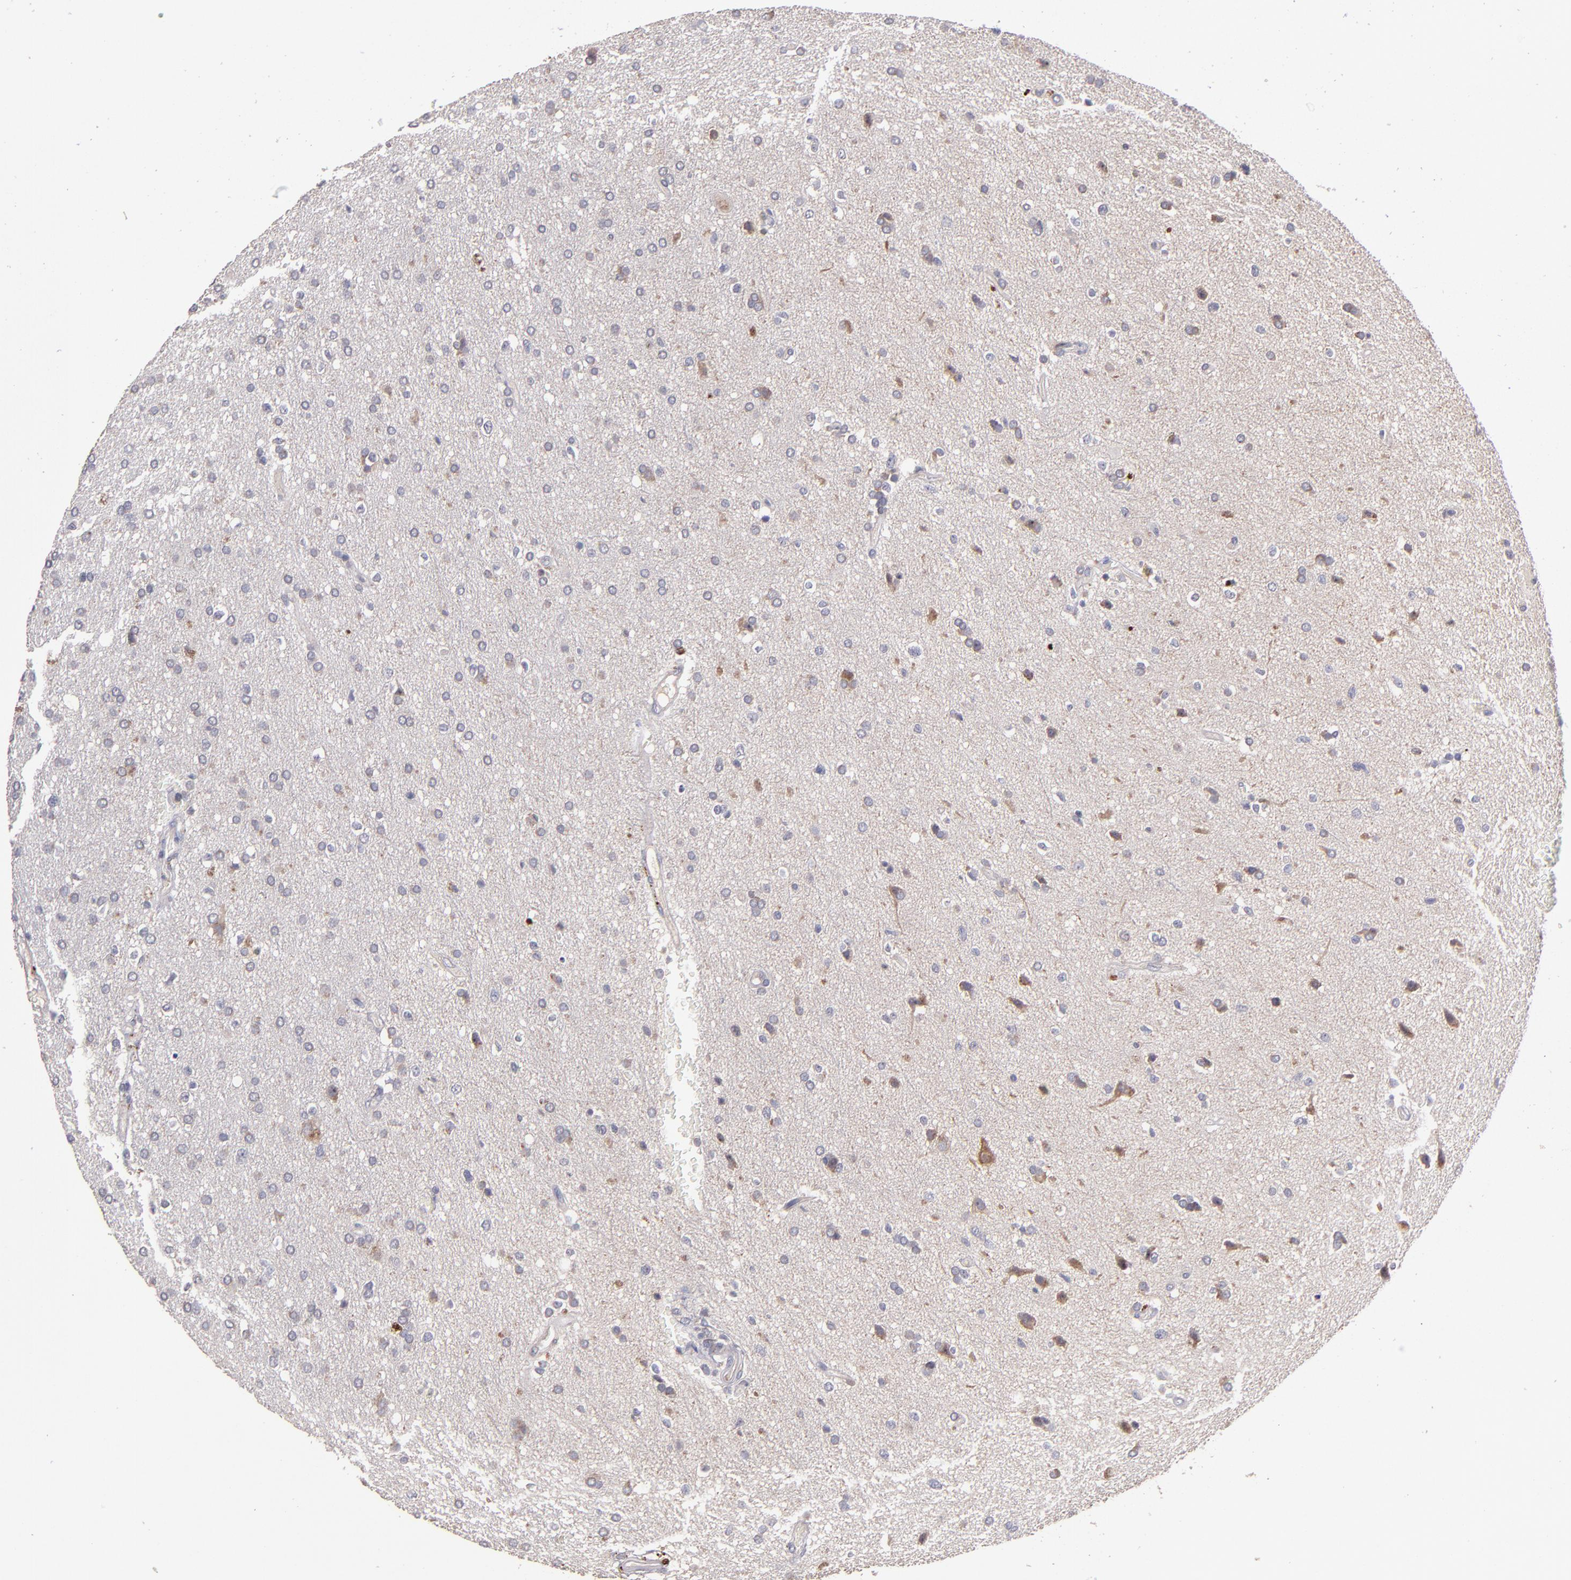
{"staining": {"intensity": "moderate", "quantity": "25%-75%", "location": "cytoplasmic/membranous"}, "tissue": "glioma", "cell_type": "Tumor cells", "image_type": "cancer", "snomed": [{"axis": "morphology", "description": "Glioma, malignant, High grade"}, {"axis": "topography", "description": "Brain"}], "caption": "The image reveals immunohistochemical staining of glioma. There is moderate cytoplasmic/membranous expression is present in approximately 25%-75% of tumor cells.", "gene": "MAGEE1", "patient": {"sex": "male", "age": 33}}